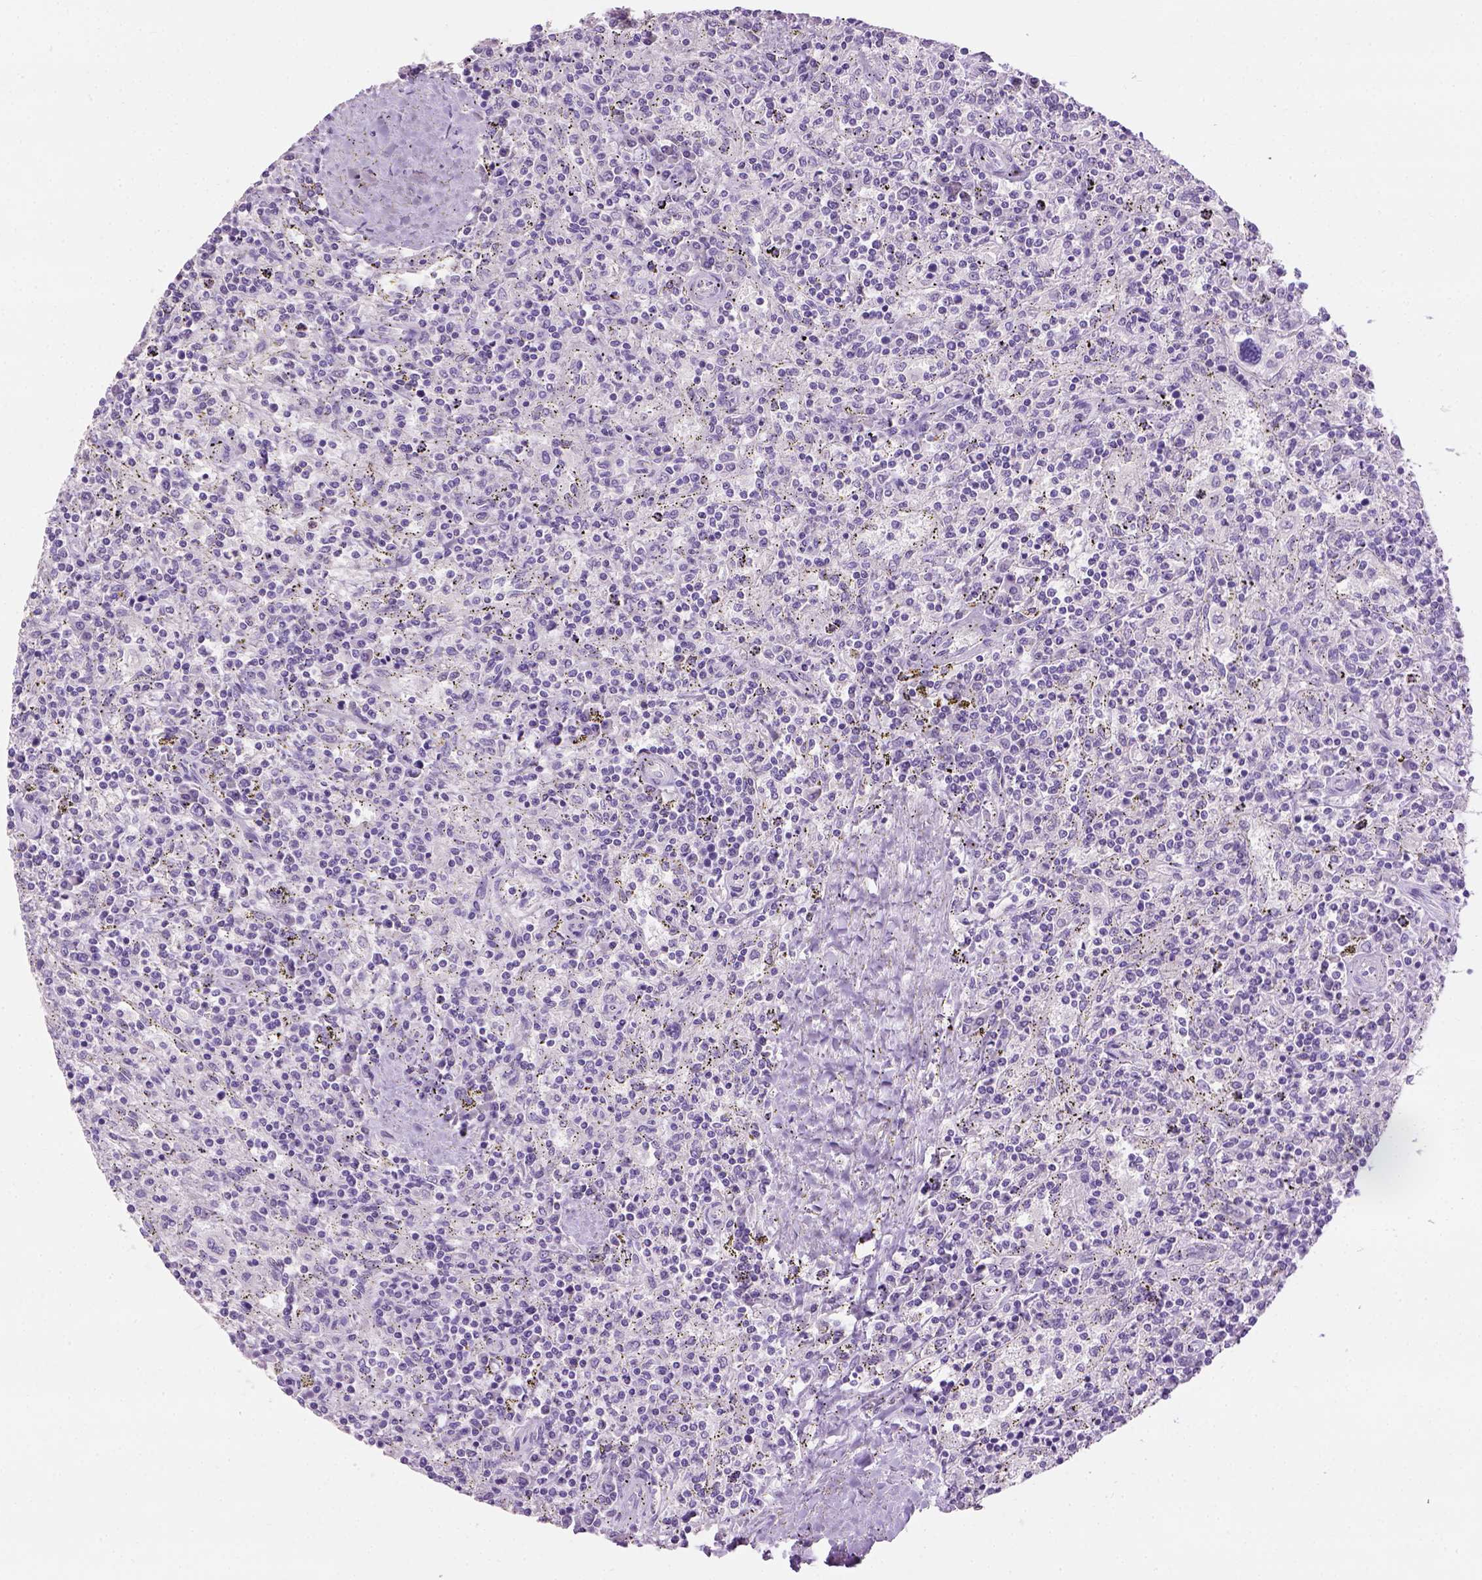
{"staining": {"intensity": "negative", "quantity": "none", "location": "none"}, "tissue": "lymphoma", "cell_type": "Tumor cells", "image_type": "cancer", "snomed": [{"axis": "morphology", "description": "Malignant lymphoma, non-Hodgkin's type, Low grade"}, {"axis": "topography", "description": "Spleen"}], "caption": "Malignant lymphoma, non-Hodgkin's type (low-grade) was stained to show a protein in brown. There is no significant positivity in tumor cells.", "gene": "CYP24A1", "patient": {"sex": "male", "age": 62}}